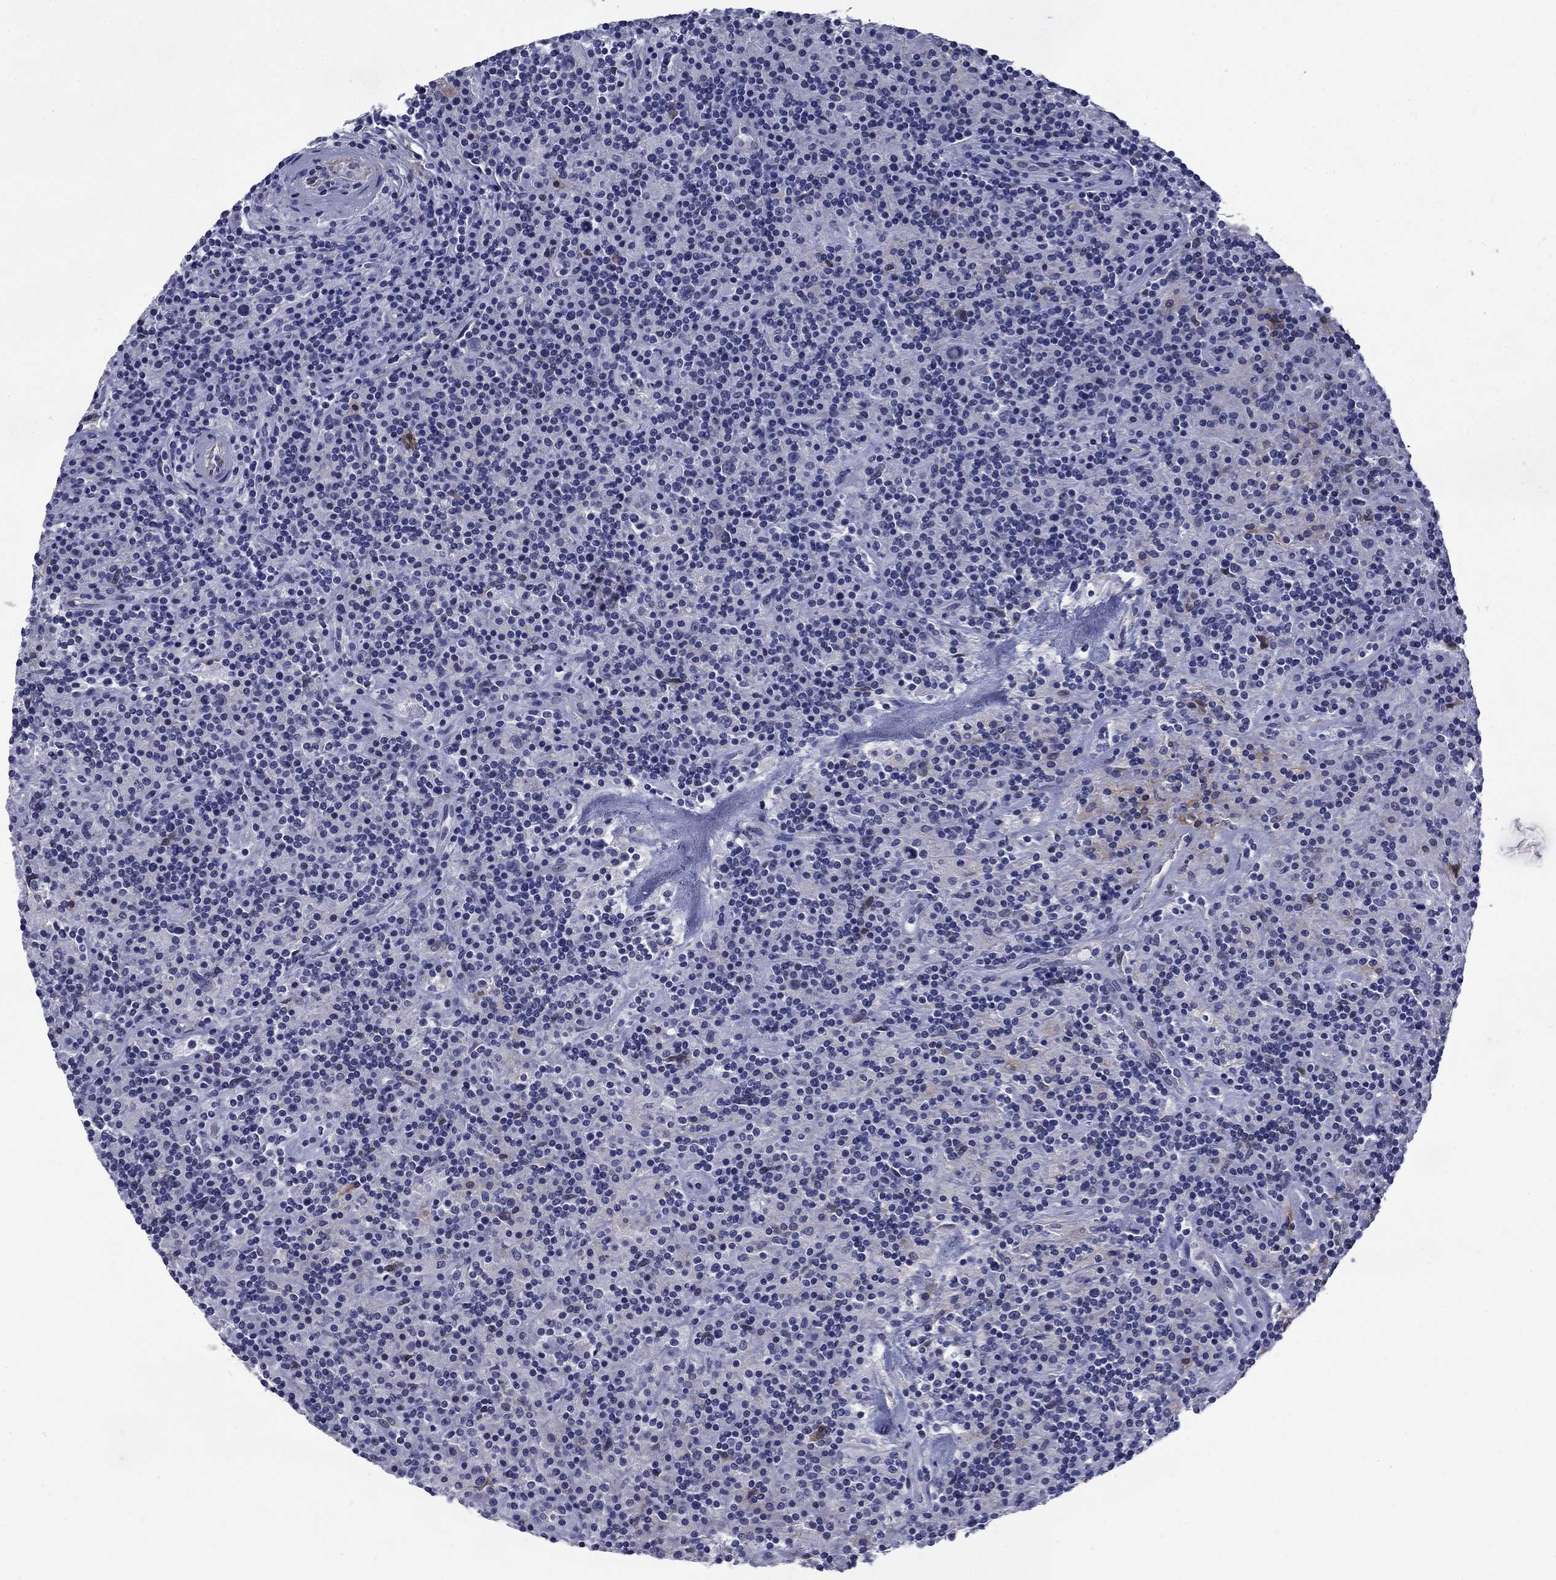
{"staining": {"intensity": "negative", "quantity": "none", "location": "none"}, "tissue": "lymphoma", "cell_type": "Tumor cells", "image_type": "cancer", "snomed": [{"axis": "morphology", "description": "Hodgkin's disease, NOS"}, {"axis": "topography", "description": "Lymph node"}], "caption": "This is a histopathology image of immunohistochemistry (IHC) staining of Hodgkin's disease, which shows no positivity in tumor cells. (DAB (3,3'-diaminobenzidine) IHC visualized using brightfield microscopy, high magnification).", "gene": "BCL2L14", "patient": {"sex": "male", "age": 70}}